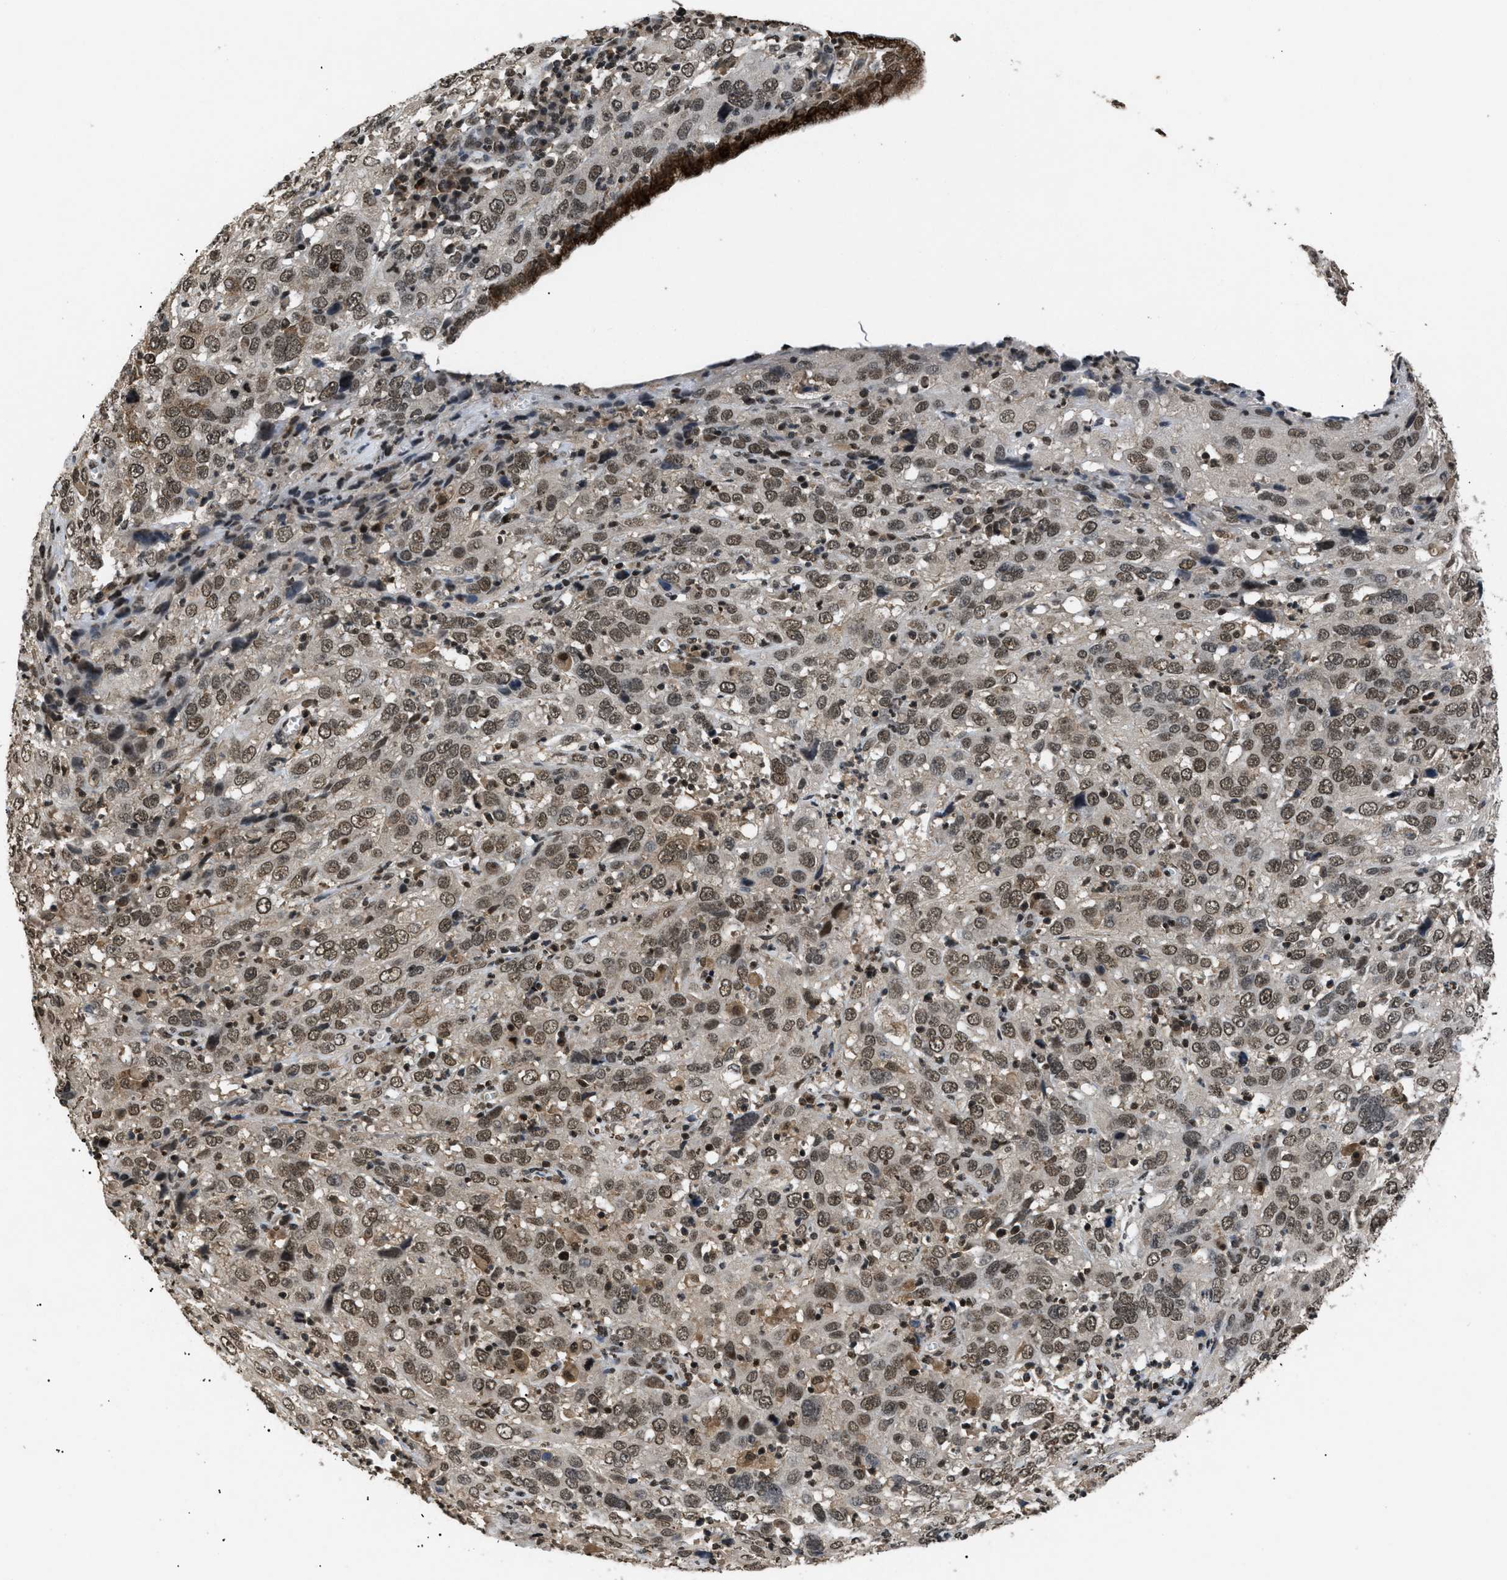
{"staining": {"intensity": "moderate", "quantity": ">75%", "location": "nuclear"}, "tissue": "cervical cancer", "cell_type": "Tumor cells", "image_type": "cancer", "snomed": [{"axis": "morphology", "description": "Squamous cell carcinoma, NOS"}, {"axis": "topography", "description": "Cervix"}], "caption": "This image reveals immunohistochemistry staining of human cervical squamous cell carcinoma, with medium moderate nuclear staining in approximately >75% of tumor cells.", "gene": "RBM5", "patient": {"sex": "female", "age": 32}}